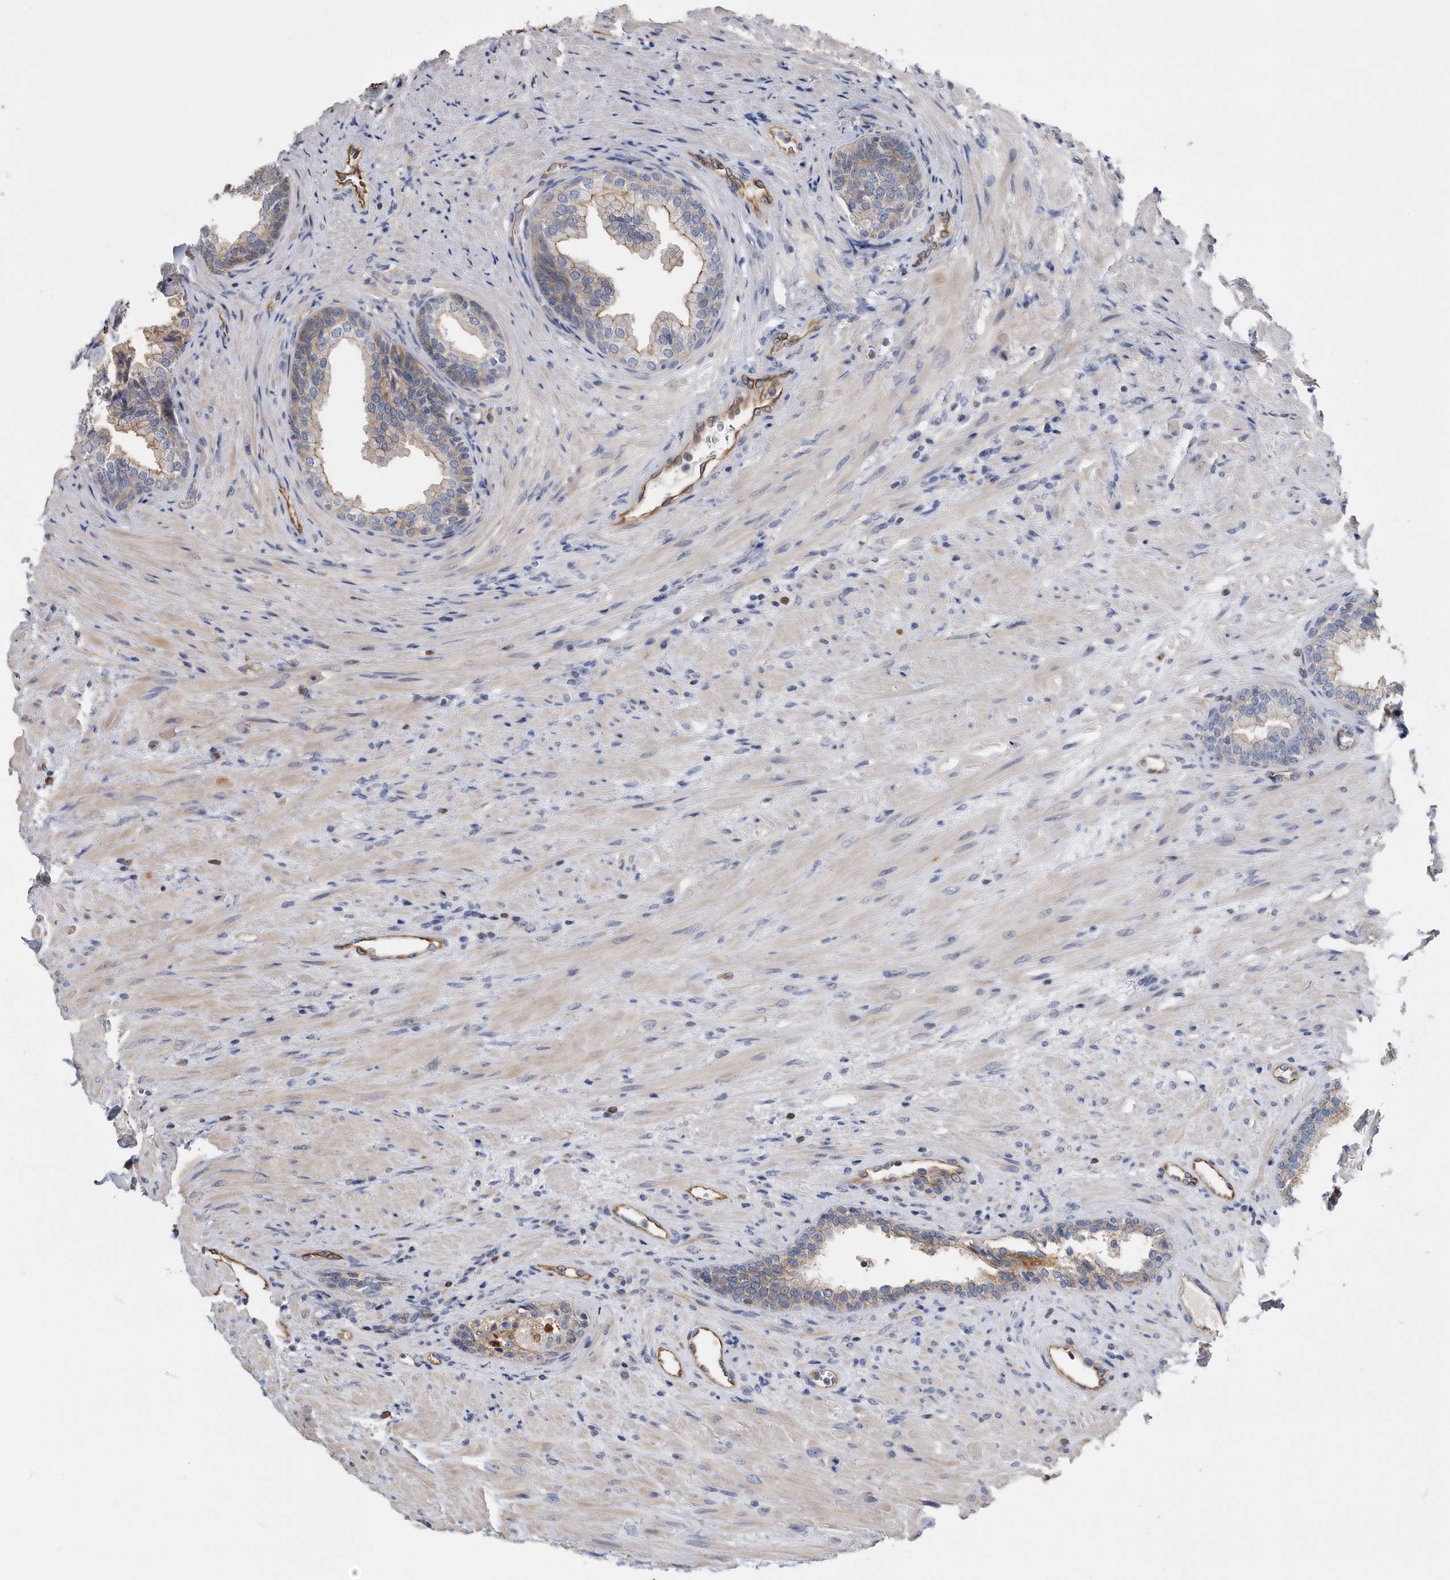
{"staining": {"intensity": "moderate", "quantity": "<25%", "location": "cytoplasmic/membranous"}, "tissue": "prostate", "cell_type": "Glandular cells", "image_type": "normal", "snomed": [{"axis": "morphology", "description": "Normal tissue, NOS"}, {"axis": "topography", "description": "Prostate"}], "caption": "Prostate stained with DAB (3,3'-diaminobenzidine) IHC shows low levels of moderate cytoplasmic/membranous positivity in about <25% of glandular cells.", "gene": "GPC1", "patient": {"sex": "male", "age": 76}}